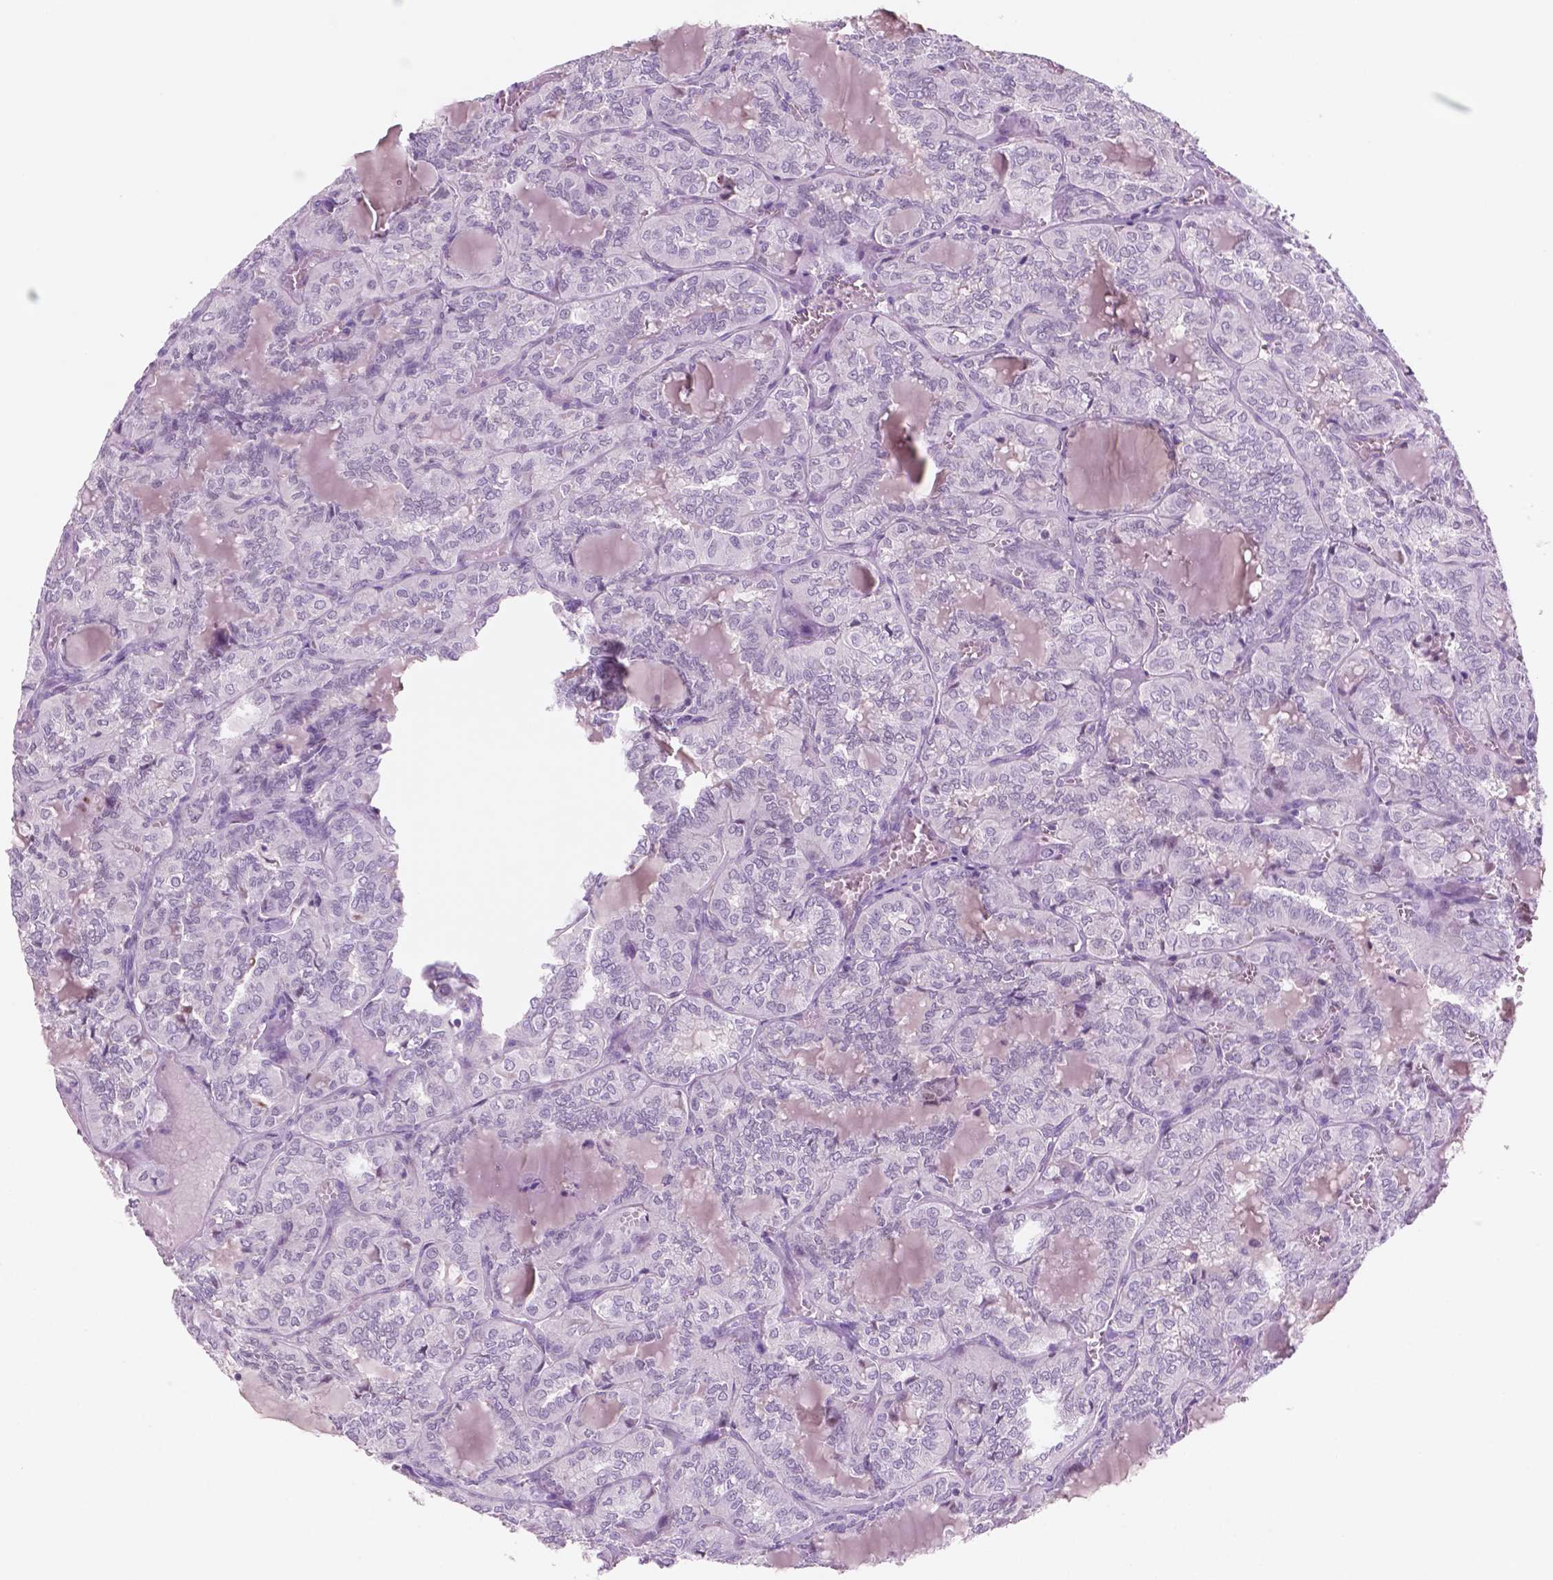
{"staining": {"intensity": "negative", "quantity": "none", "location": "none"}, "tissue": "thyroid cancer", "cell_type": "Tumor cells", "image_type": "cancer", "snomed": [{"axis": "morphology", "description": "Papillary adenocarcinoma, NOS"}, {"axis": "topography", "description": "Thyroid gland"}], "caption": "High magnification brightfield microscopy of thyroid cancer stained with DAB (3,3'-diaminobenzidine) (brown) and counterstained with hematoxylin (blue): tumor cells show no significant expression.", "gene": "CTR9", "patient": {"sex": "female", "age": 41}}